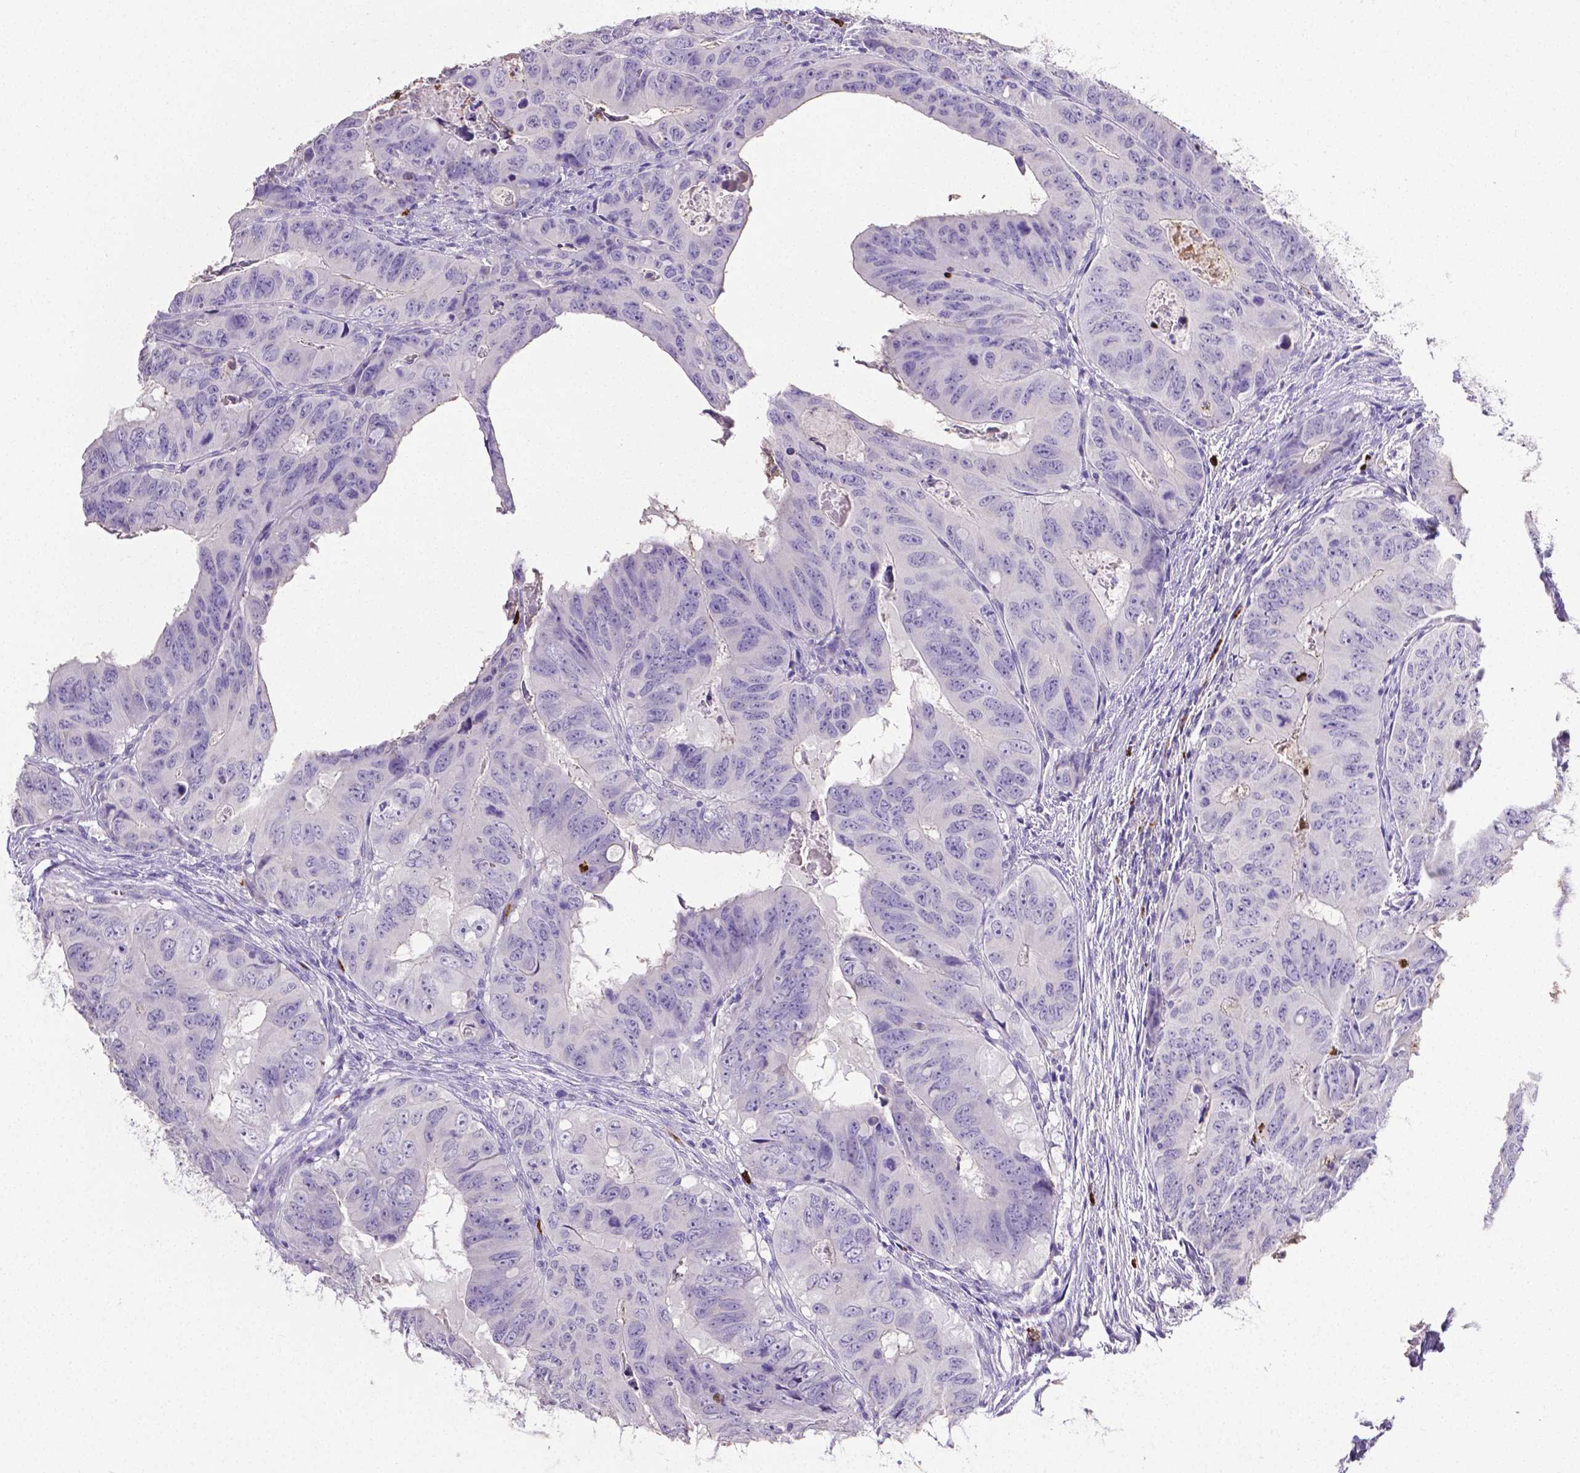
{"staining": {"intensity": "negative", "quantity": "none", "location": "none"}, "tissue": "colorectal cancer", "cell_type": "Tumor cells", "image_type": "cancer", "snomed": [{"axis": "morphology", "description": "Adenocarcinoma, NOS"}, {"axis": "topography", "description": "Colon"}], "caption": "Immunohistochemistry image of human colorectal adenocarcinoma stained for a protein (brown), which shows no positivity in tumor cells.", "gene": "MMP9", "patient": {"sex": "male", "age": 79}}